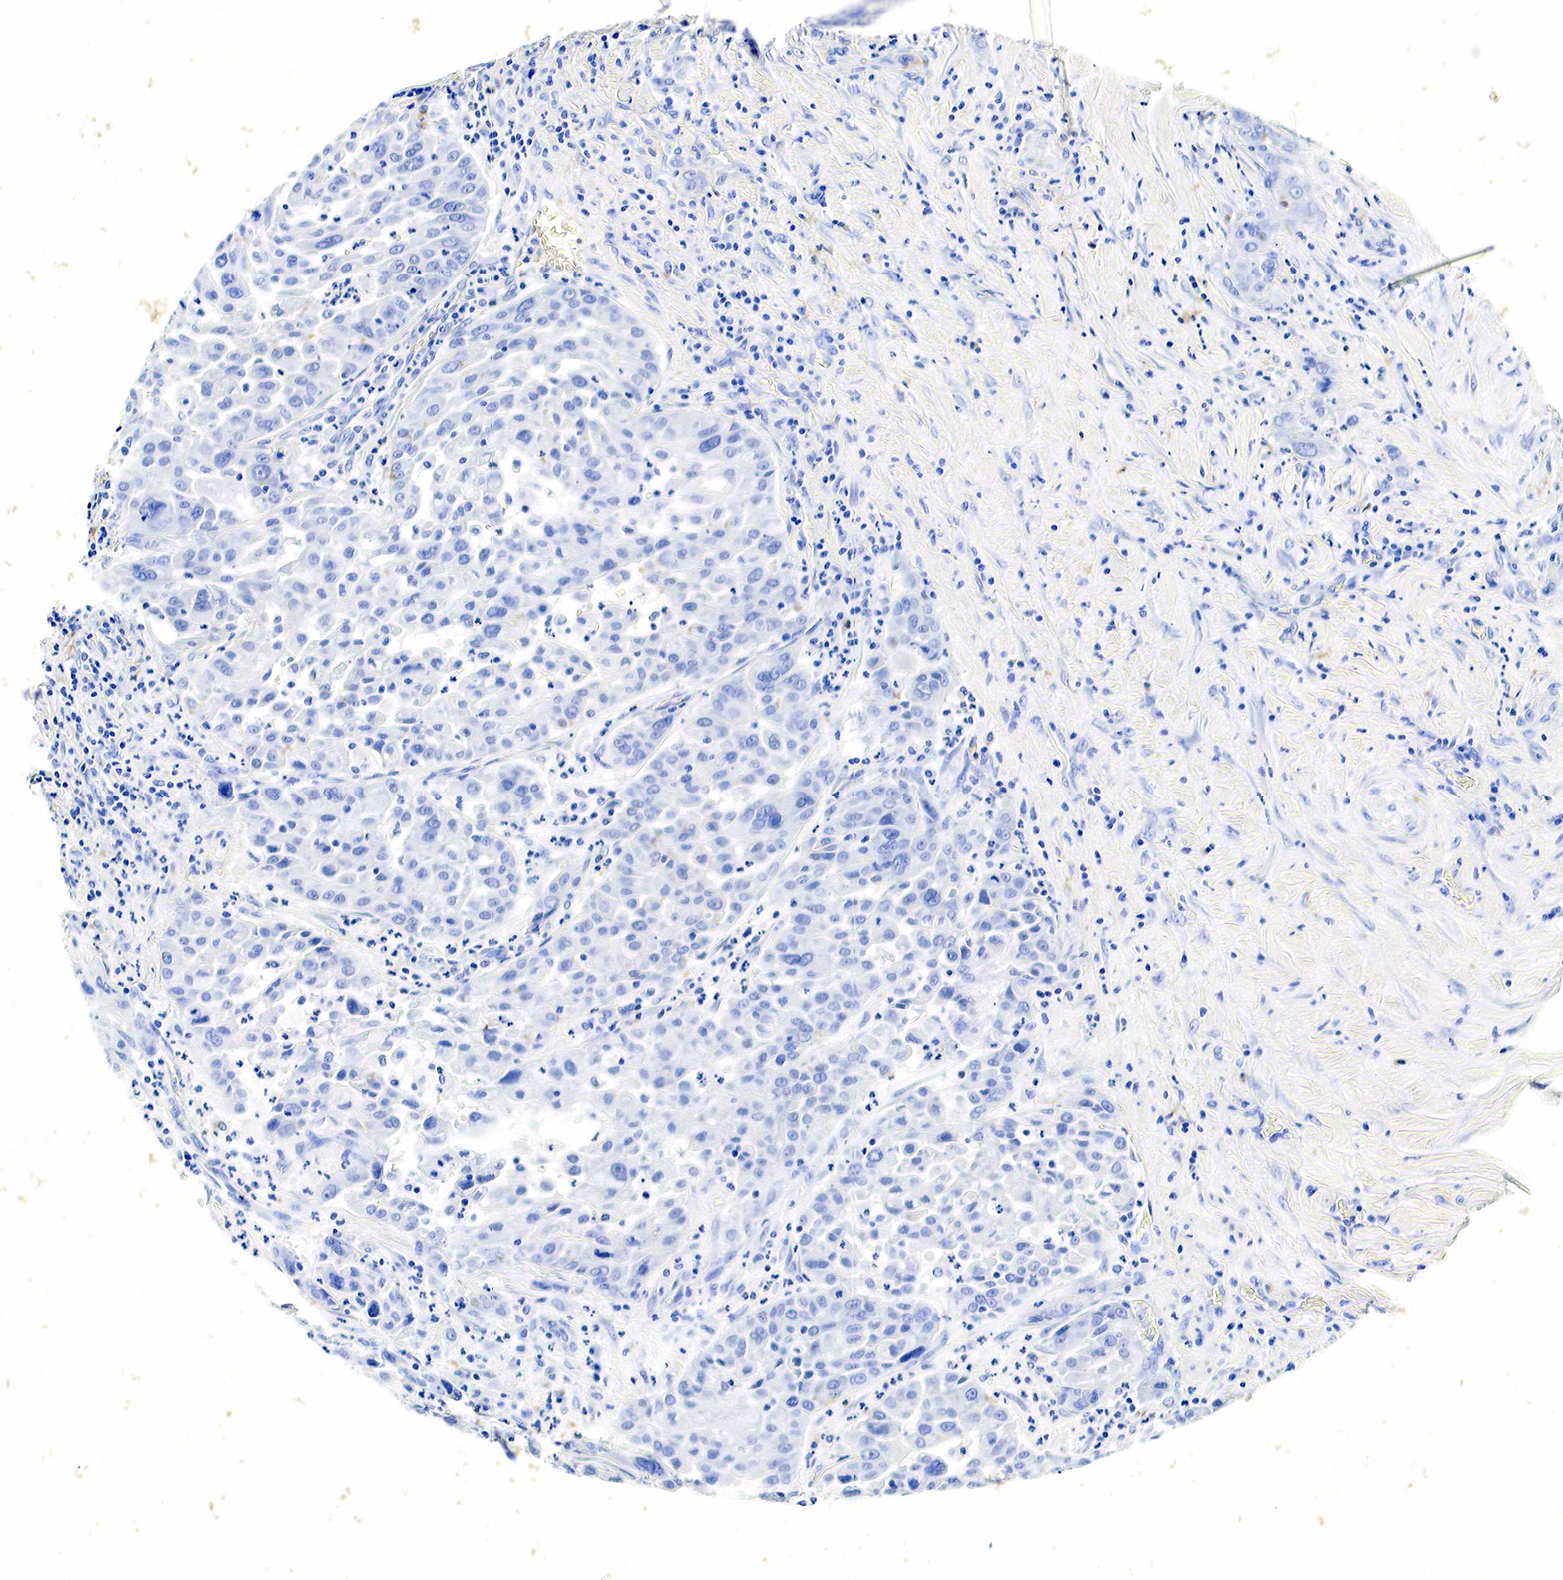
{"staining": {"intensity": "negative", "quantity": "none", "location": "none"}, "tissue": "pancreatic cancer", "cell_type": "Tumor cells", "image_type": "cancer", "snomed": [{"axis": "morphology", "description": "Adenocarcinoma, NOS"}, {"axis": "topography", "description": "Pancreas"}], "caption": "Immunohistochemistry (IHC) photomicrograph of neoplastic tissue: pancreatic adenocarcinoma stained with DAB (3,3'-diaminobenzidine) displays no significant protein staining in tumor cells.", "gene": "GCG", "patient": {"sex": "female", "age": 52}}